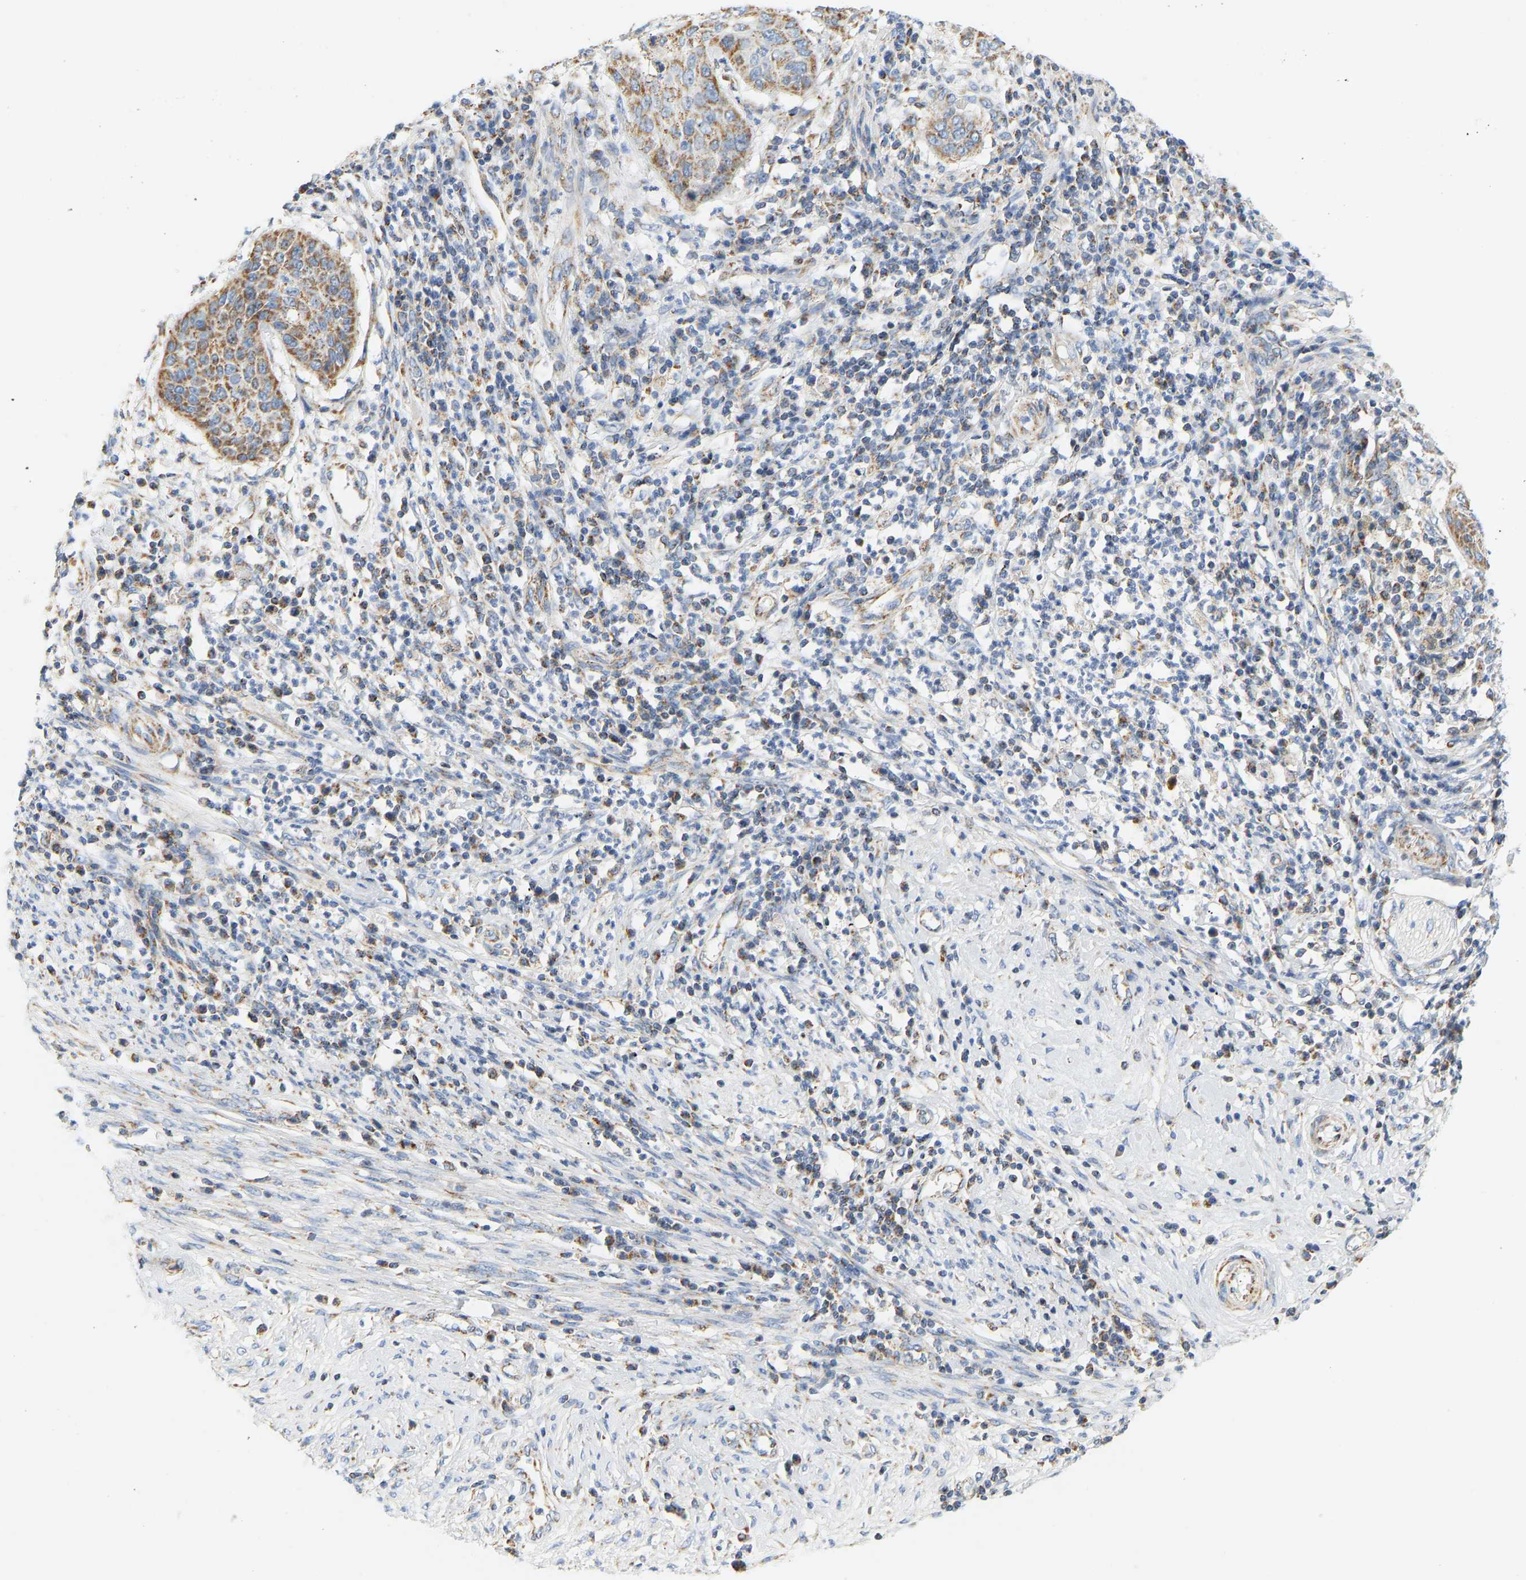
{"staining": {"intensity": "moderate", "quantity": ">75%", "location": "cytoplasmic/membranous"}, "tissue": "cervical cancer", "cell_type": "Tumor cells", "image_type": "cancer", "snomed": [{"axis": "morphology", "description": "Normal tissue, NOS"}, {"axis": "morphology", "description": "Squamous cell carcinoma, NOS"}, {"axis": "topography", "description": "Cervix"}], "caption": "Human cervical squamous cell carcinoma stained with a brown dye demonstrates moderate cytoplasmic/membranous positive staining in about >75% of tumor cells.", "gene": "GRPEL2", "patient": {"sex": "female", "age": 39}}